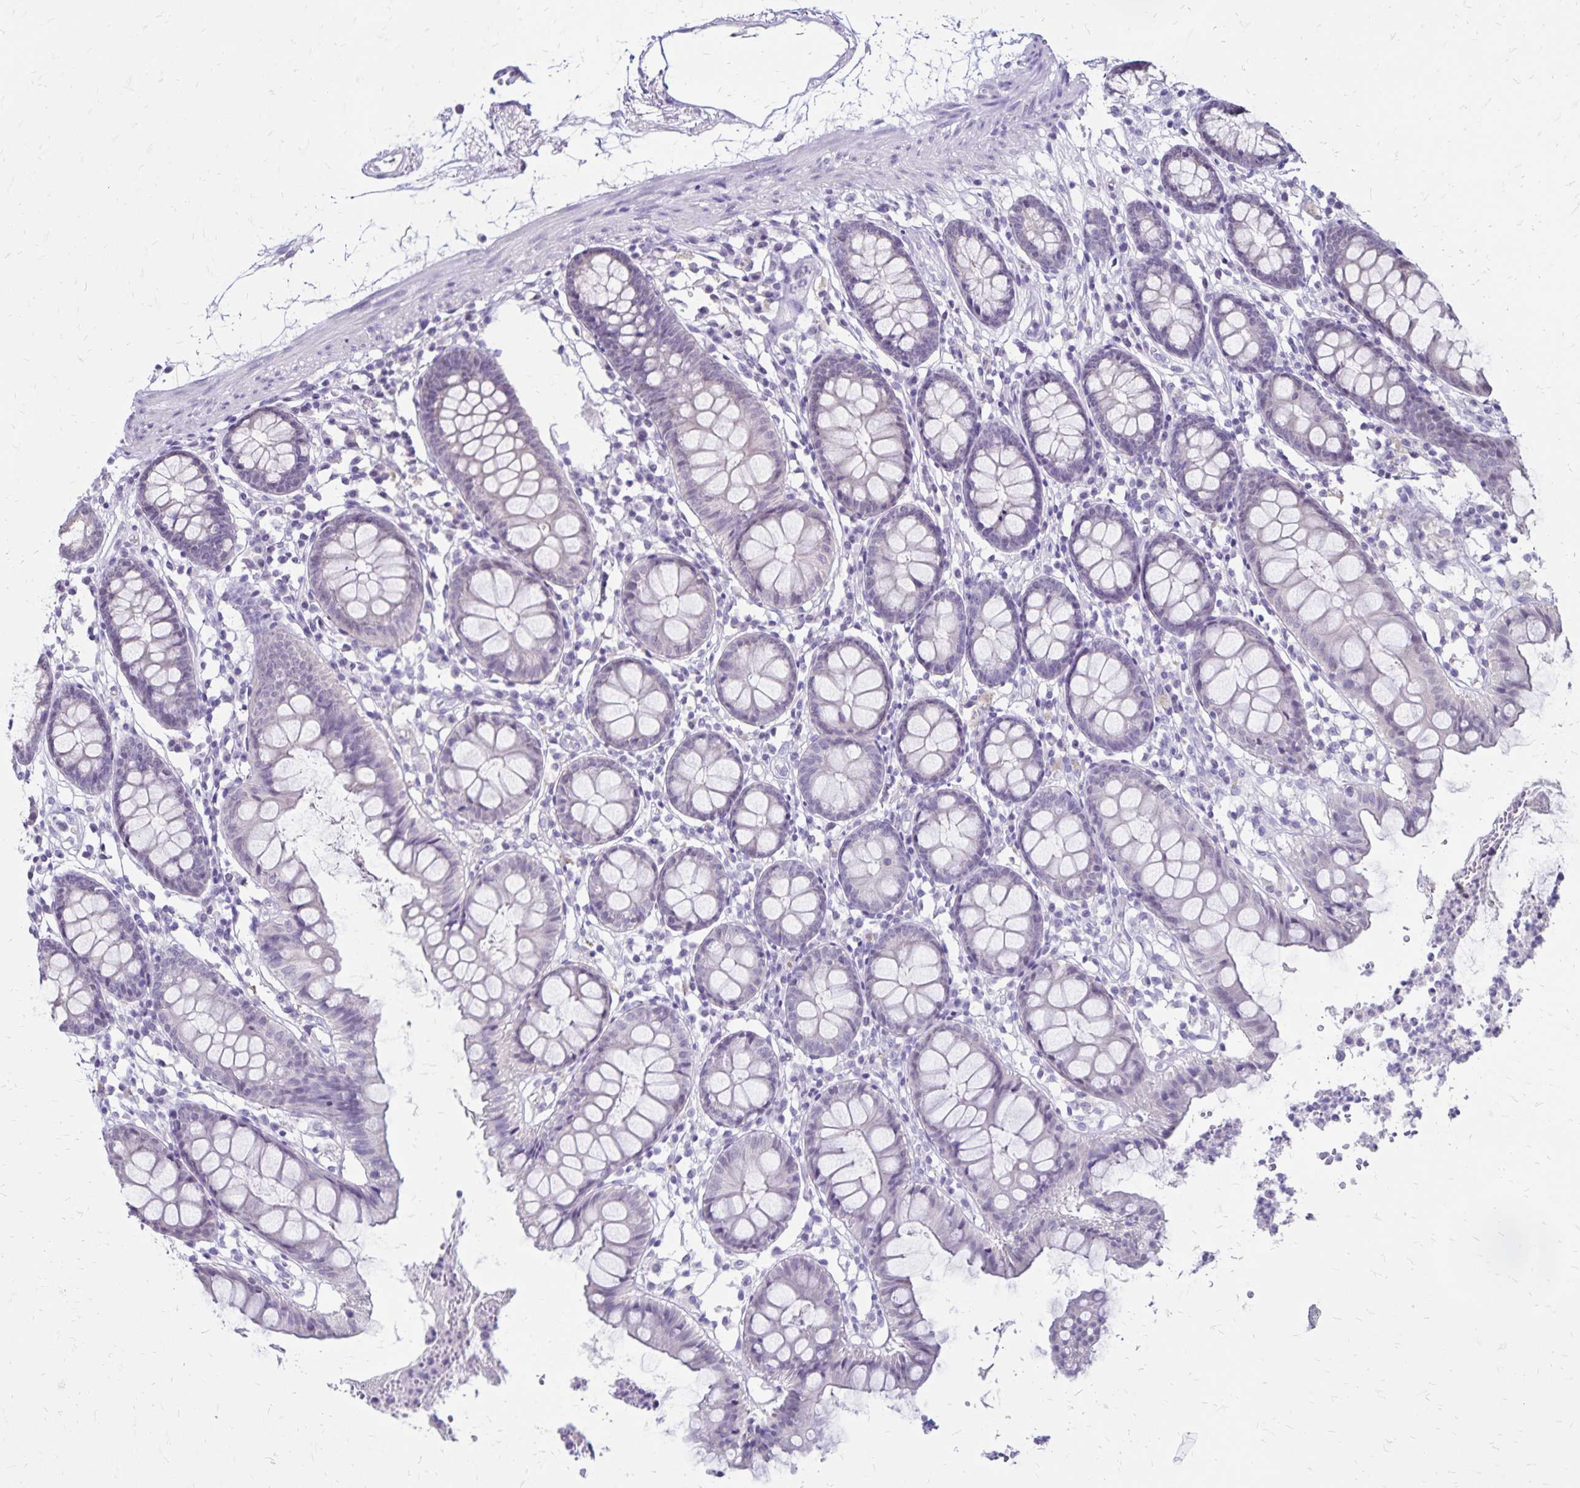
{"staining": {"intensity": "negative", "quantity": "none", "location": "none"}, "tissue": "colon", "cell_type": "Endothelial cells", "image_type": "normal", "snomed": [{"axis": "morphology", "description": "Normal tissue, NOS"}, {"axis": "topography", "description": "Colon"}], "caption": "IHC image of normal colon stained for a protein (brown), which displays no positivity in endothelial cells.", "gene": "SH3GL3", "patient": {"sex": "female", "age": 84}}